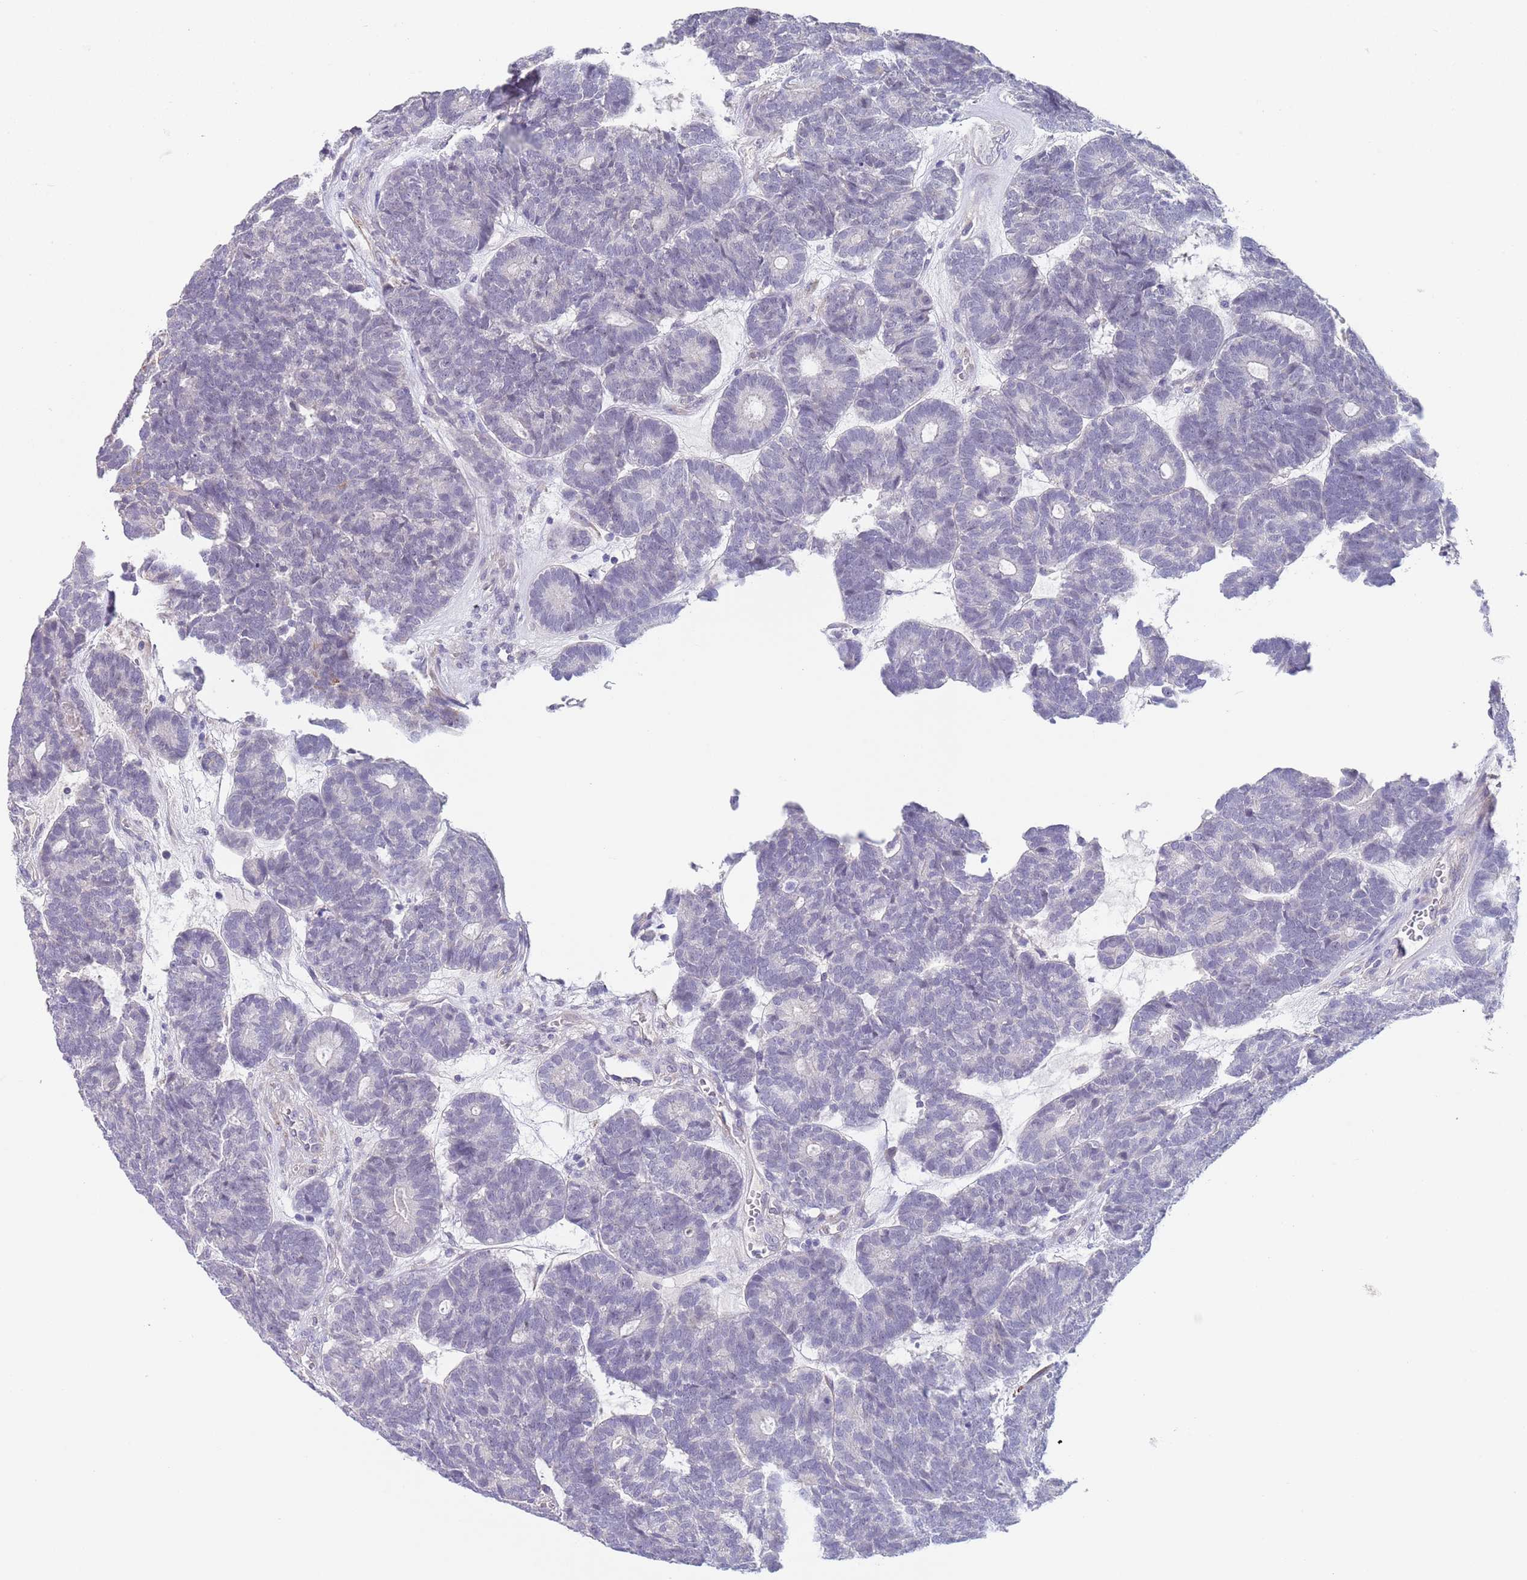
{"staining": {"intensity": "negative", "quantity": "none", "location": "none"}, "tissue": "head and neck cancer", "cell_type": "Tumor cells", "image_type": "cancer", "snomed": [{"axis": "morphology", "description": "Adenocarcinoma, NOS"}, {"axis": "topography", "description": "Head-Neck"}], "caption": "Head and neck cancer was stained to show a protein in brown. There is no significant staining in tumor cells. (Stains: DAB (3,3'-diaminobenzidine) IHC with hematoxylin counter stain, Microscopy: brightfield microscopy at high magnification).", "gene": "RNF169", "patient": {"sex": "female", "age": 81}}